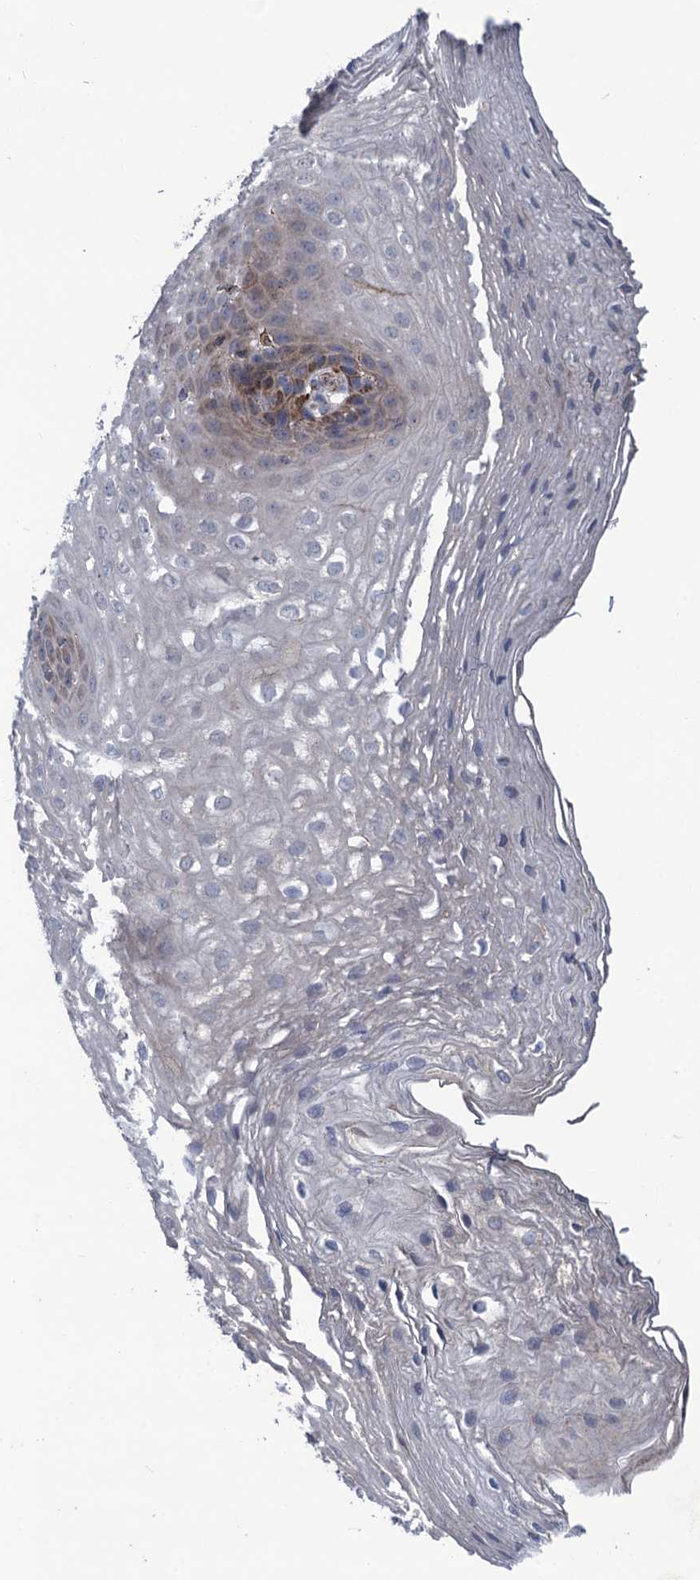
{"staining": {"intensity": "weak", "quantity": "25%-75%", "location": "cytoplasmic/membranous"}, "tissue": "esophagus", "cell_type": "Squamous epithelial cells", "image_type": "normal", "snomed": [{"axis": "morphology", "description": "Normal tissue, NOS"}, {"axis": "topography", "description": "Esophagus"}], "caption": "Immunohistochemistry (IHC) of normal human esophagus reveals low levels of weak cytoplasmic/membranous staining in approximately 25%-75% of squamous epithelial cells.", "gene": "ANKS3", "patient": {"sex": "female", "age": 66}}